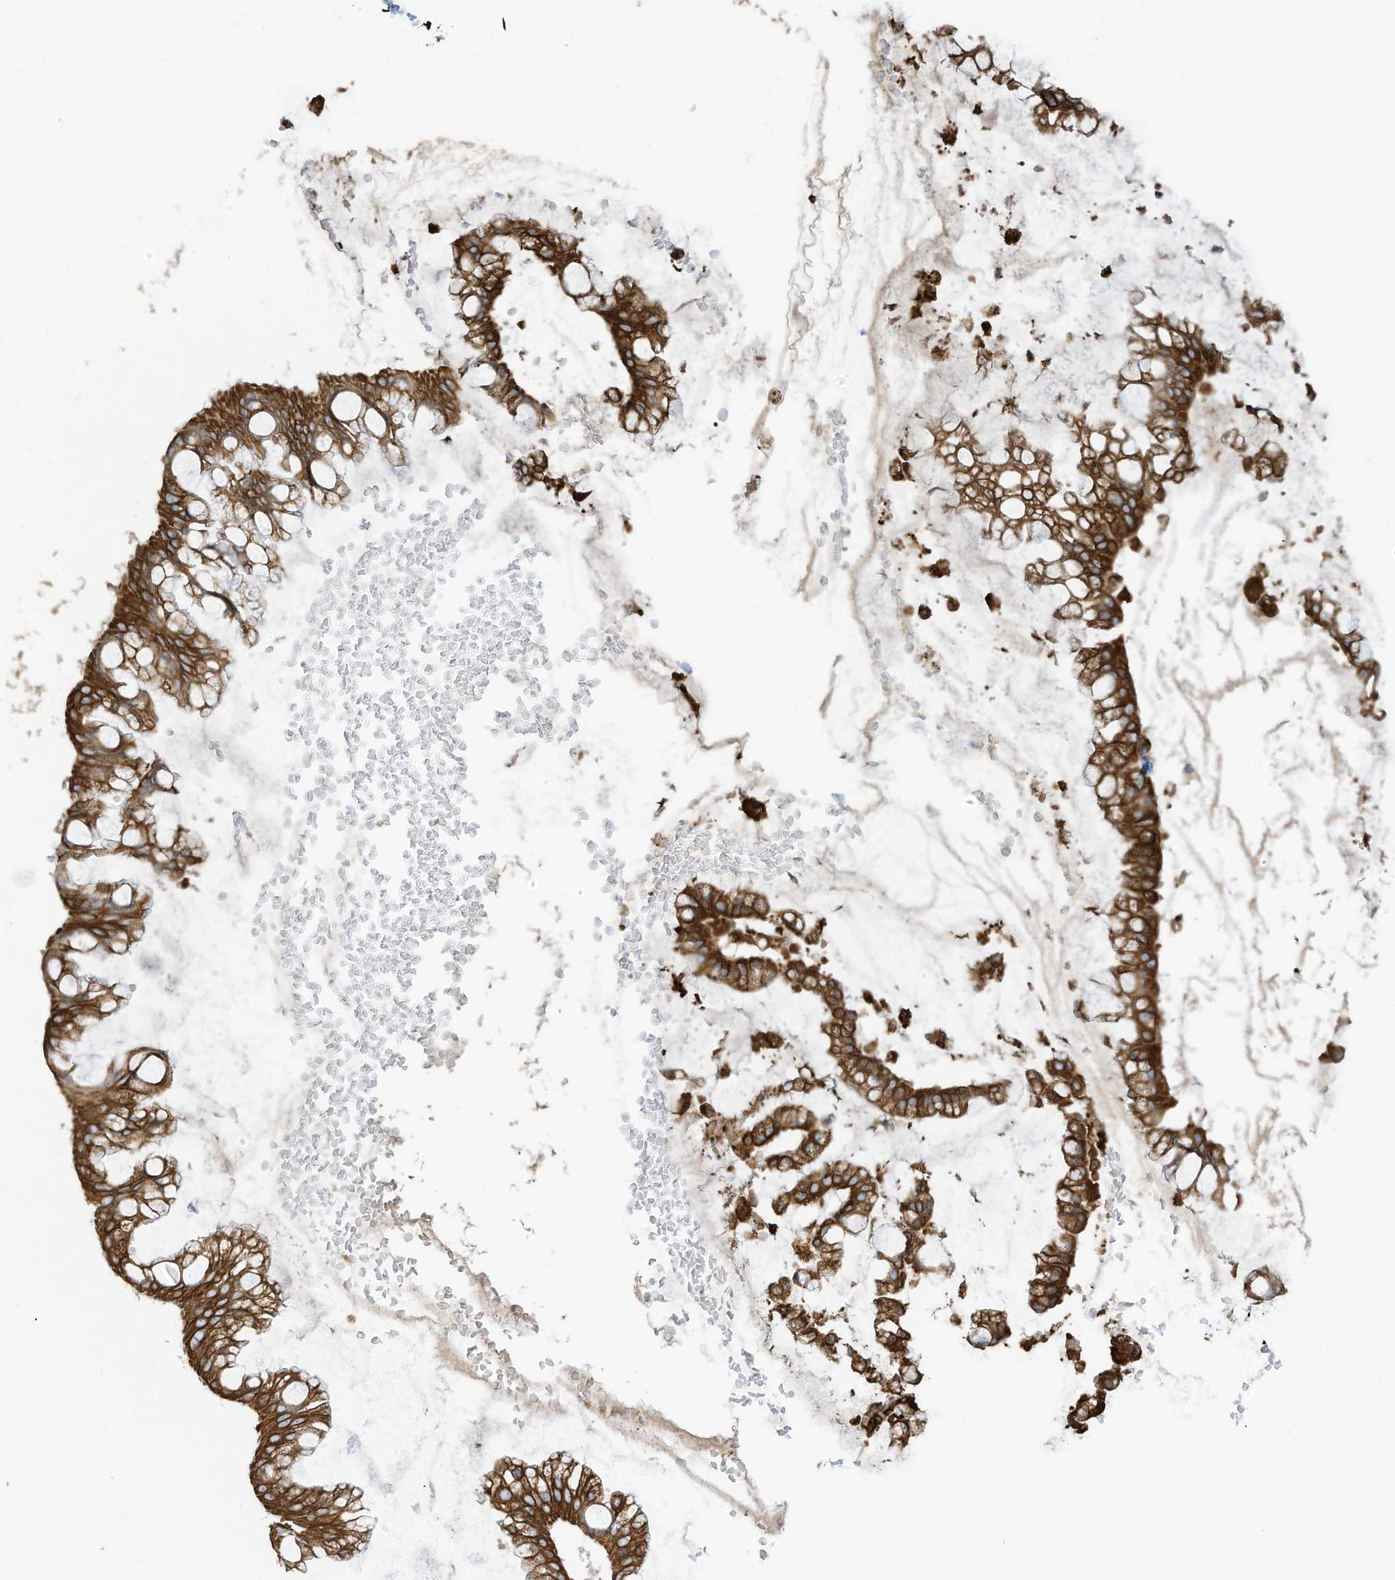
{"staining": {"intensity": "strong", "quantity": ">75%", "location": "cytoplasmic/membranous"}, "tissue": "ovarian cancer", "cell_type": "Tumor cells", "image_type": "cancer", "snomed": [{"axis": "morphology", "description": "Cystadenocarcinoma, mucinous, NOS"}, {"axis": "topography", "description": "Ovary"}], "caption": "About >75% of tumor cells in ovarian cancer exhibit strong cytoplasmic/membranous protein positivity as visualized by brown immunohistochemical staining.", "gene": "CGAS", "patient": {"sex": "female", "age": 73}}